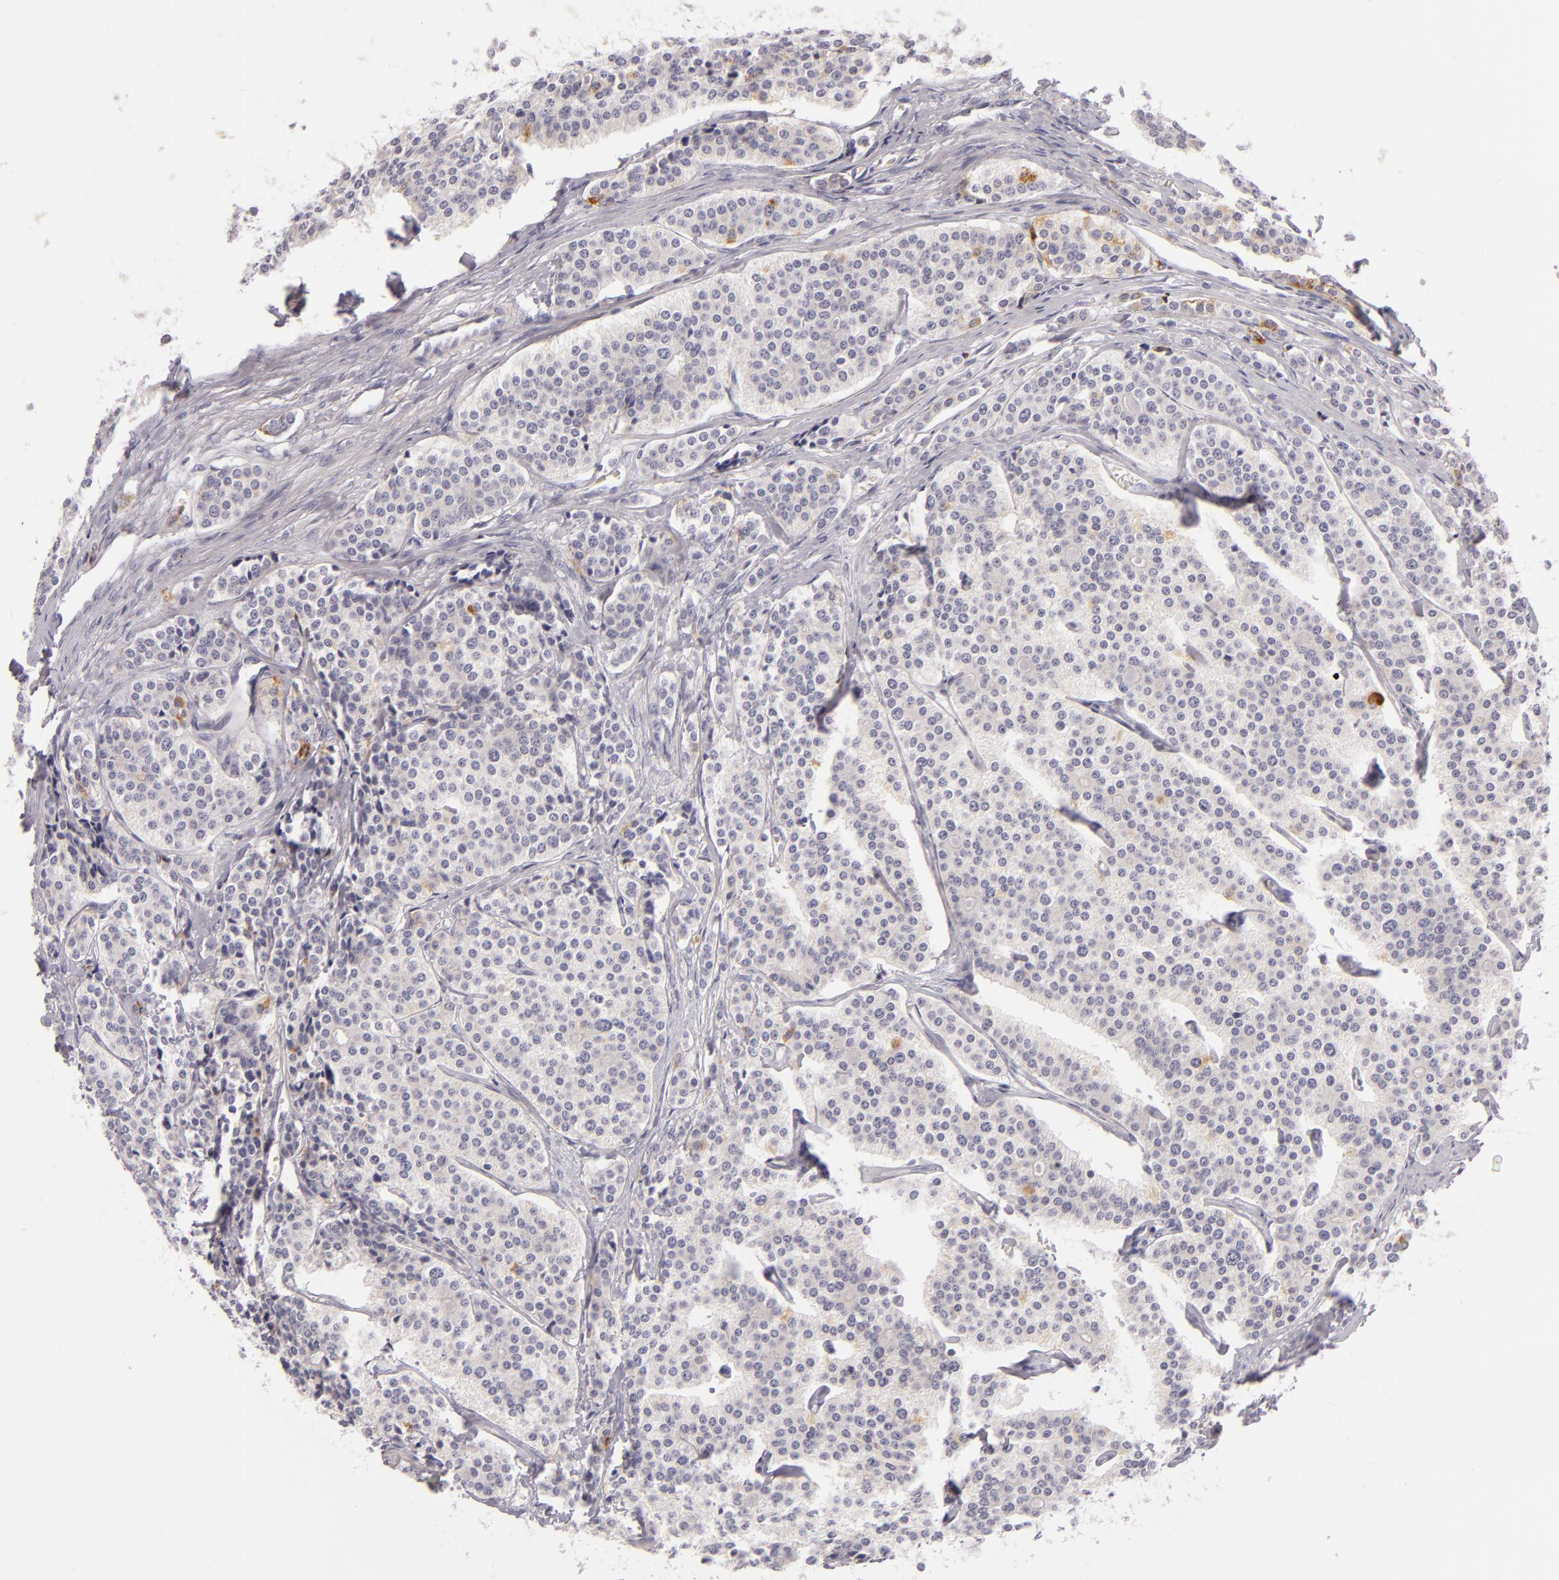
{"staining": {"intensity": "negative", "quantity": "none", "location": "none"}, "tissue": "carcinoid", "cell_type": "Tumor cells", "image_type": "cancer", "snomed": [{"axis": "morphology", "description": "Carcinoid, malignant, NOS"}, {"axis": "topography", "description": "Small intestine"}], "caption": "IHC image of neoplastic tissue: human carcinoid stained with DAB reveals no significant protein expression in tumor cells. (Stains: DAB (3,3'-diaminobenzidine) immunohistochemistry with hematoxylin counter stain, Microscopy: brightfield microscopy at high magnification).", "gene": "FAM181A", "patient": {"sex": "male", "age": 63}}